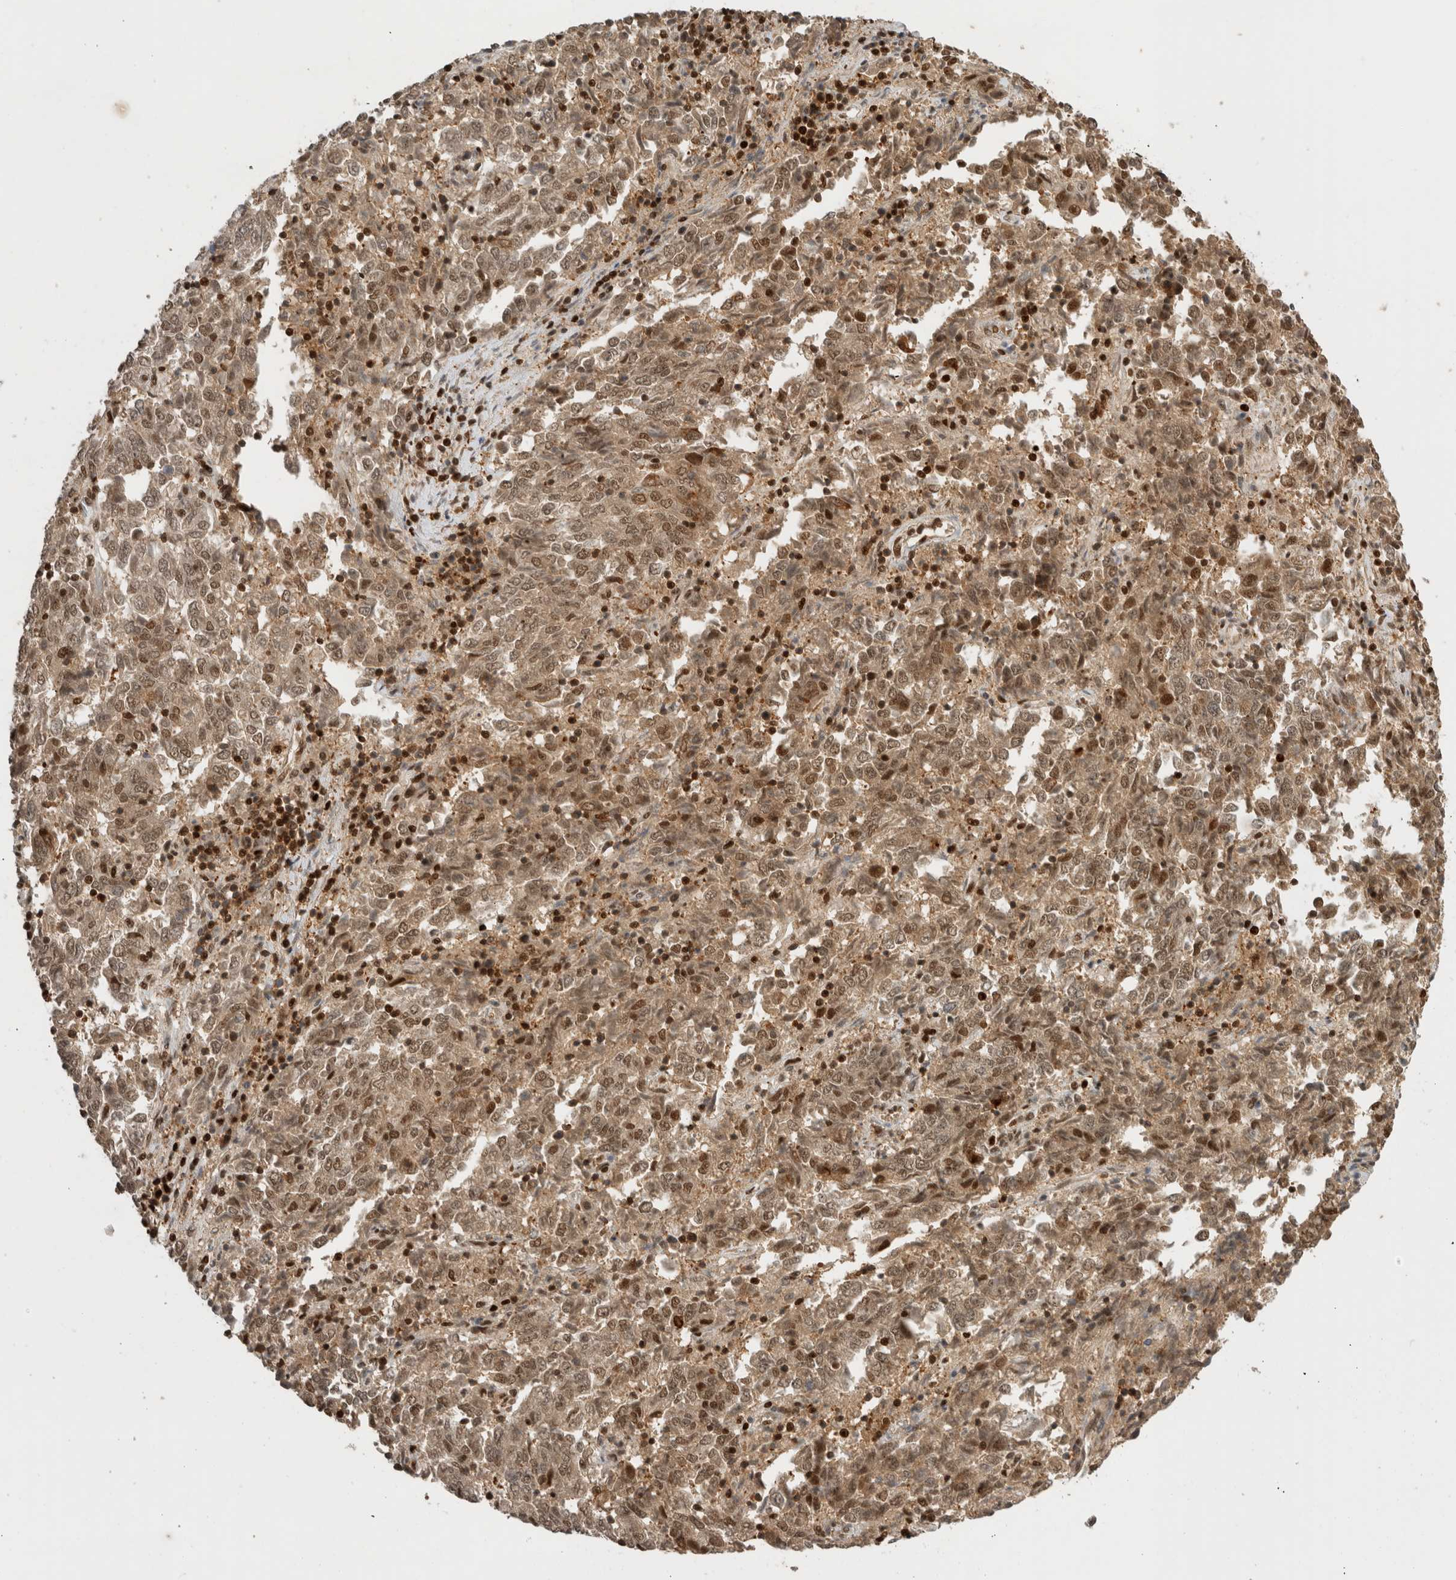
{"staining": {"intensity": "weak", "quantity": ">75%", "location": "cytoplasmic/membranous,nuclear"}, "tissue": "endometrial cancer", "cell_type": "Tumor cells", "image_type": "cancer", "snomed": [{"axis": "morphology", "description": "Adenocarcinoma, NOS"}, {"axis": "topography", "description": "Endometrium"}], "caption": "DAB (3,3'-diaminobenzidine) immunohistochemical staining of human endometrial cancer exhibits weak cytoplasmic/membranous and nuclear protein staining in approximately >75% of tumor cells.", "gene": "SNRNP40", "patient": {"sex": "female", "age": 80}}